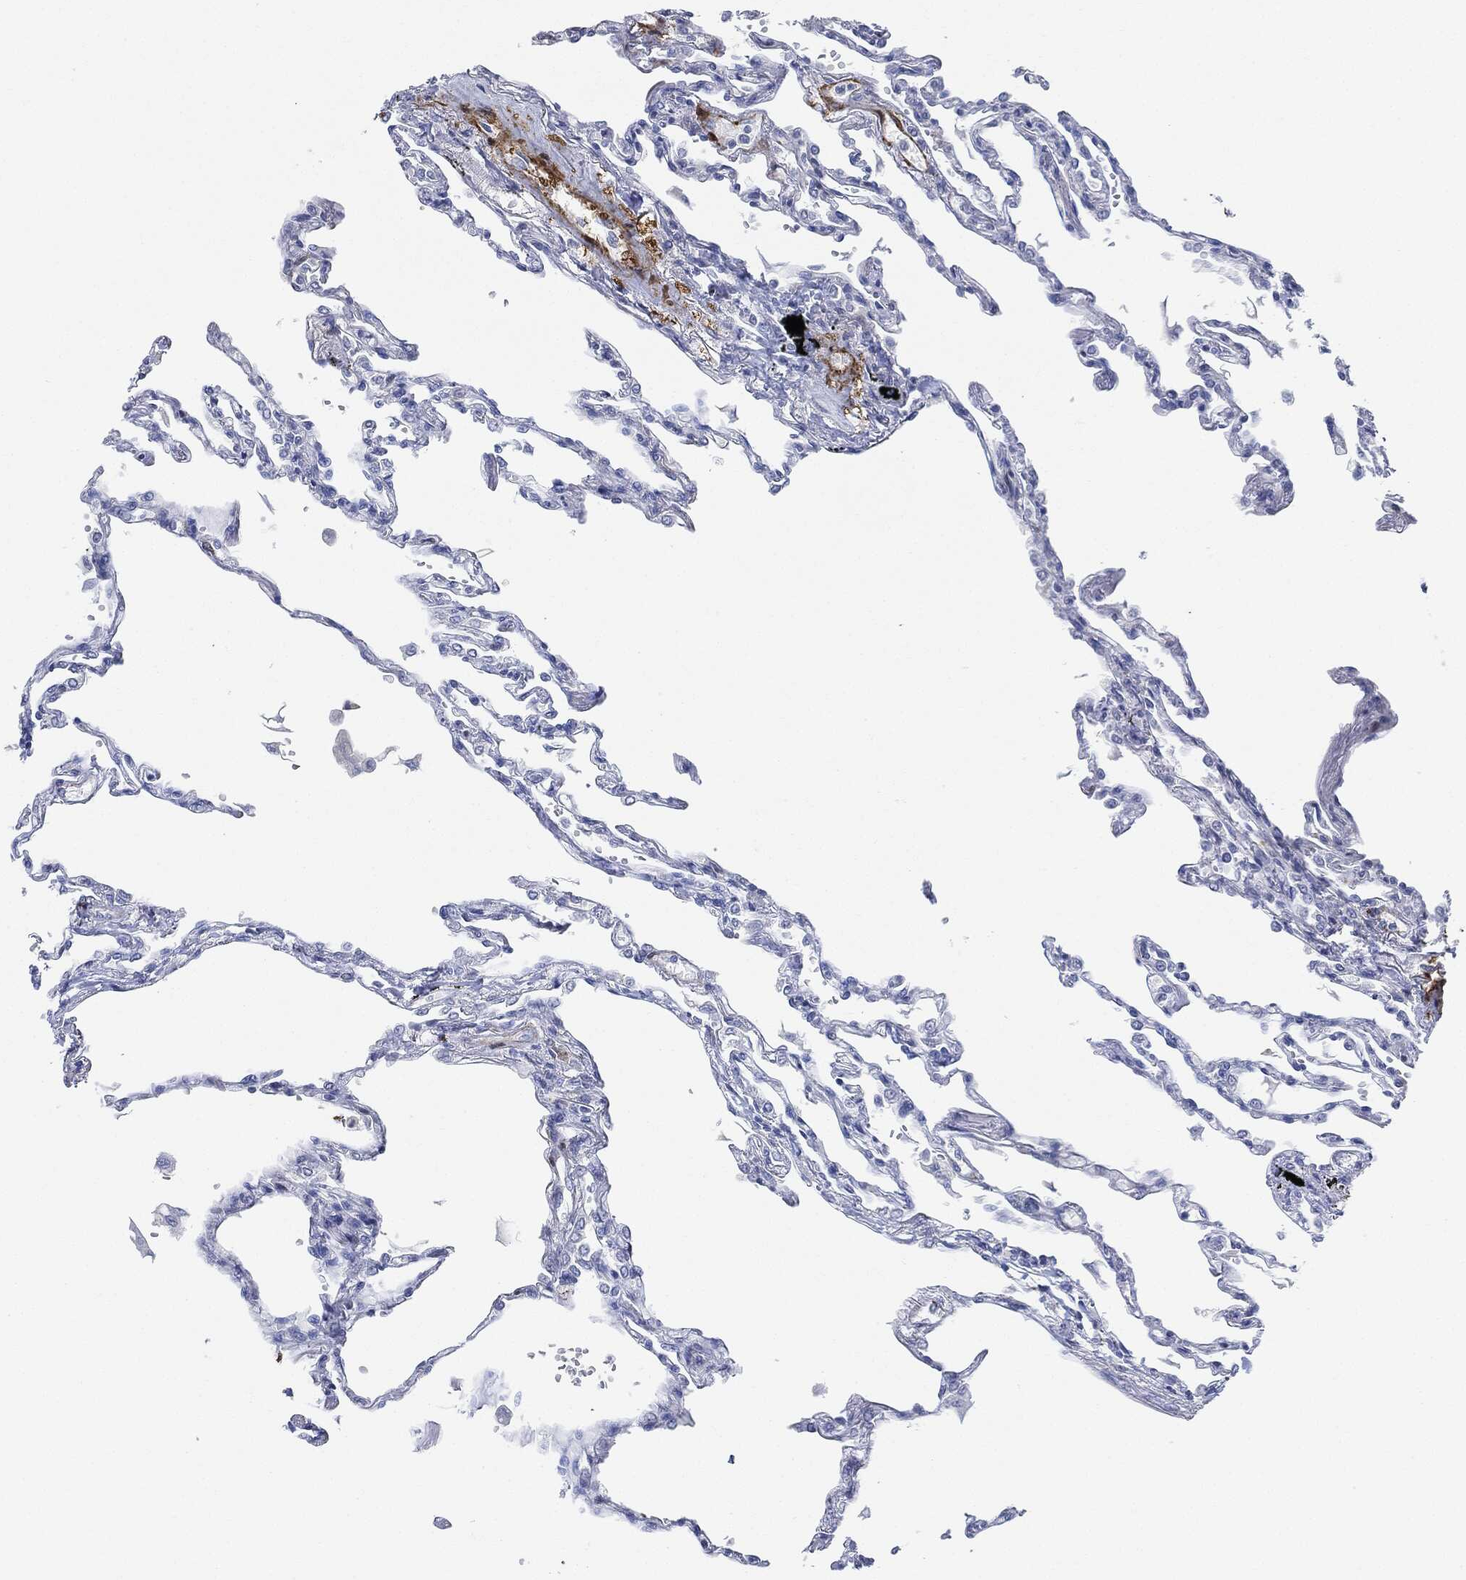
{"staining": {"intensity": "negative", "quantity": "none", "location": "none"}, "tissue": "lung", "cell_type": "Alveolar cells", "image_type": "normal", "snomed": [{"axis": "morphology", "description": "Normal tissue, NOS"}, {"axis": "topography", "description": "Lung"}], "caption": "An immunohistochemistry (IHC) micrograph of benign lung is shown. There is no staining in alveolar cells of lung.", "gene": "TAGLN", "patient": {"sex": "male", "age": 78}}